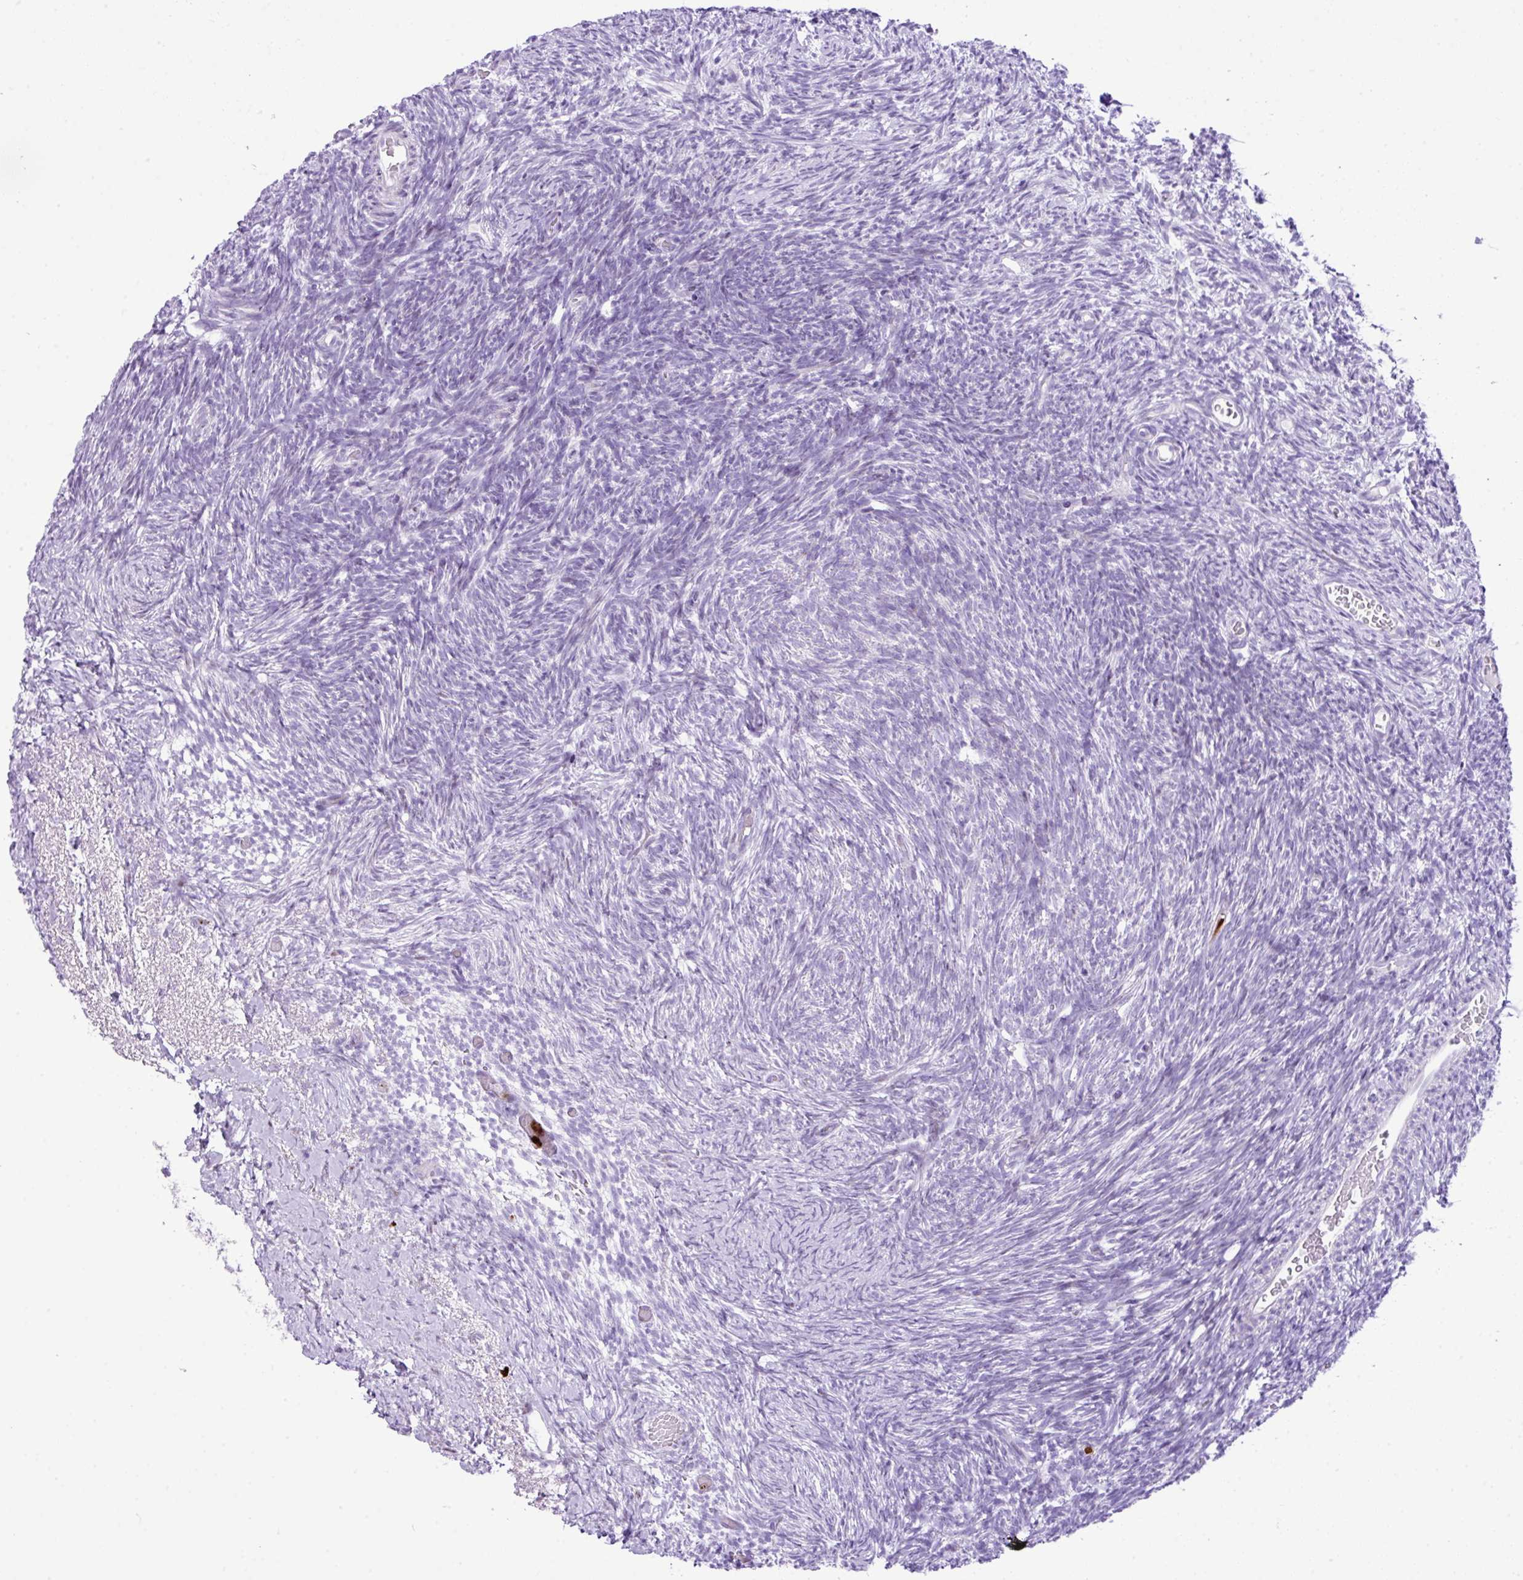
{"staining": {"intensity": "negative", "quantity": "none", "location": "none"}, "tissue": "ovary", "cell_type": "Ovarian stroma cells", "image_type": "normal", "snomed": [{"axis": "morphology", "description": "Normal tissue, NOS"}, {"axis": "topography", "description": "Ovary"}], "caption": "High power microscopy photomicrograph of an immunohistochemistry histopathology image of benign ovary, revealing no significant expression in ovarian stroma cells.", "gene": "RCAN2", "patient": {"sex": "female", "age": 39}}